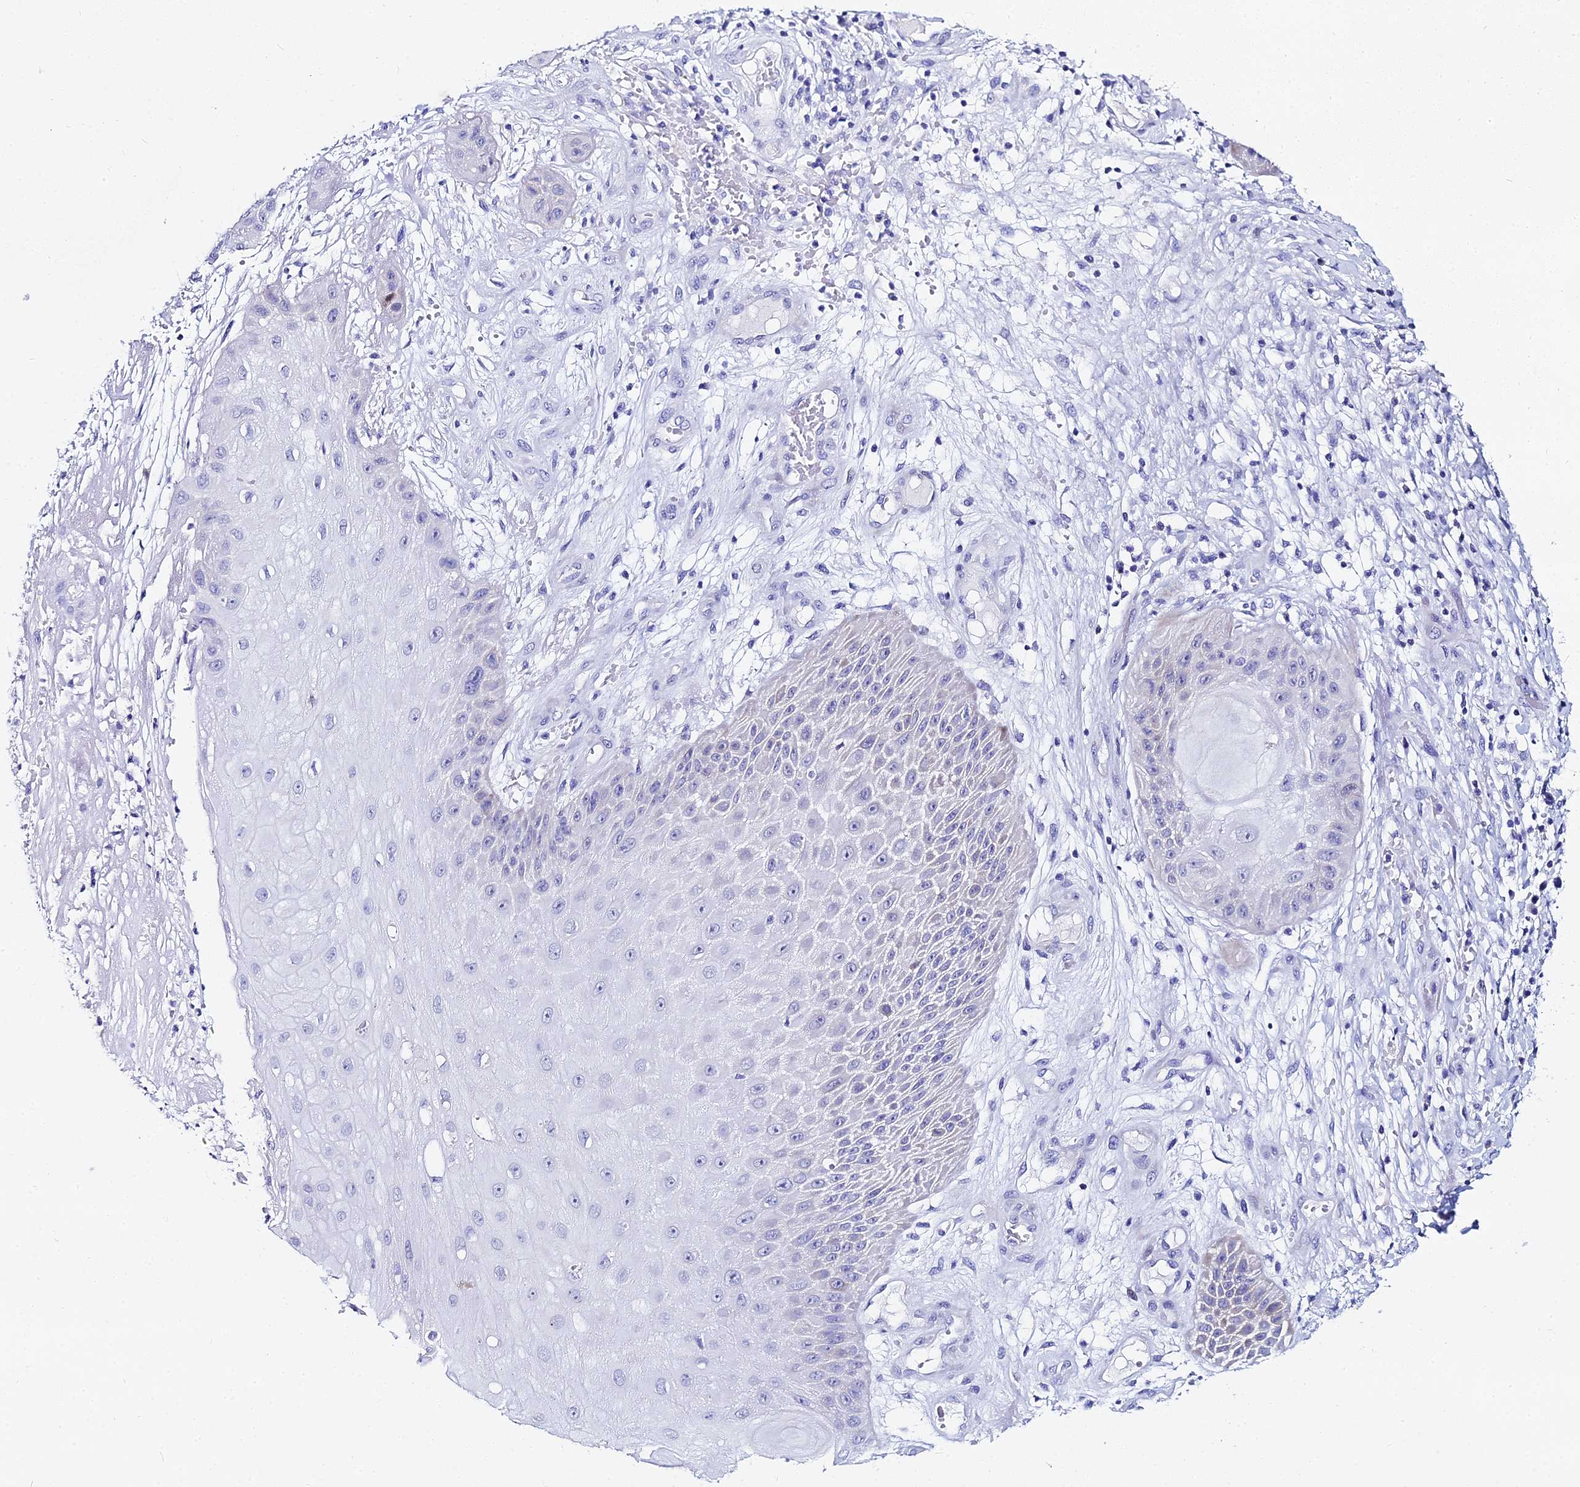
{"staining": {"intensity": "negative", "quantity": "none", "location": "none"}, "tissue": "skin cancer", "cell_type": "Tumor cells", "image_type": "cancer", "snomed": [{"axis": "morphology", "description": "Squamous cell carcinoma, NOS"}, {"axis": "topography", "description": "Skin"}], "caption": "An immunohistochemistry (IHC) histopathology image of squamous cell carcinoma (skin) is shown. There is no staining in tumor cells of squamous cell carcinoma (skin). The staining is performed using DAB brown chromogen with nuclei counter-stained in using hematoxylin.", "gene": "HSPA1L", "patient": {"sex": "male", "age": 70}}